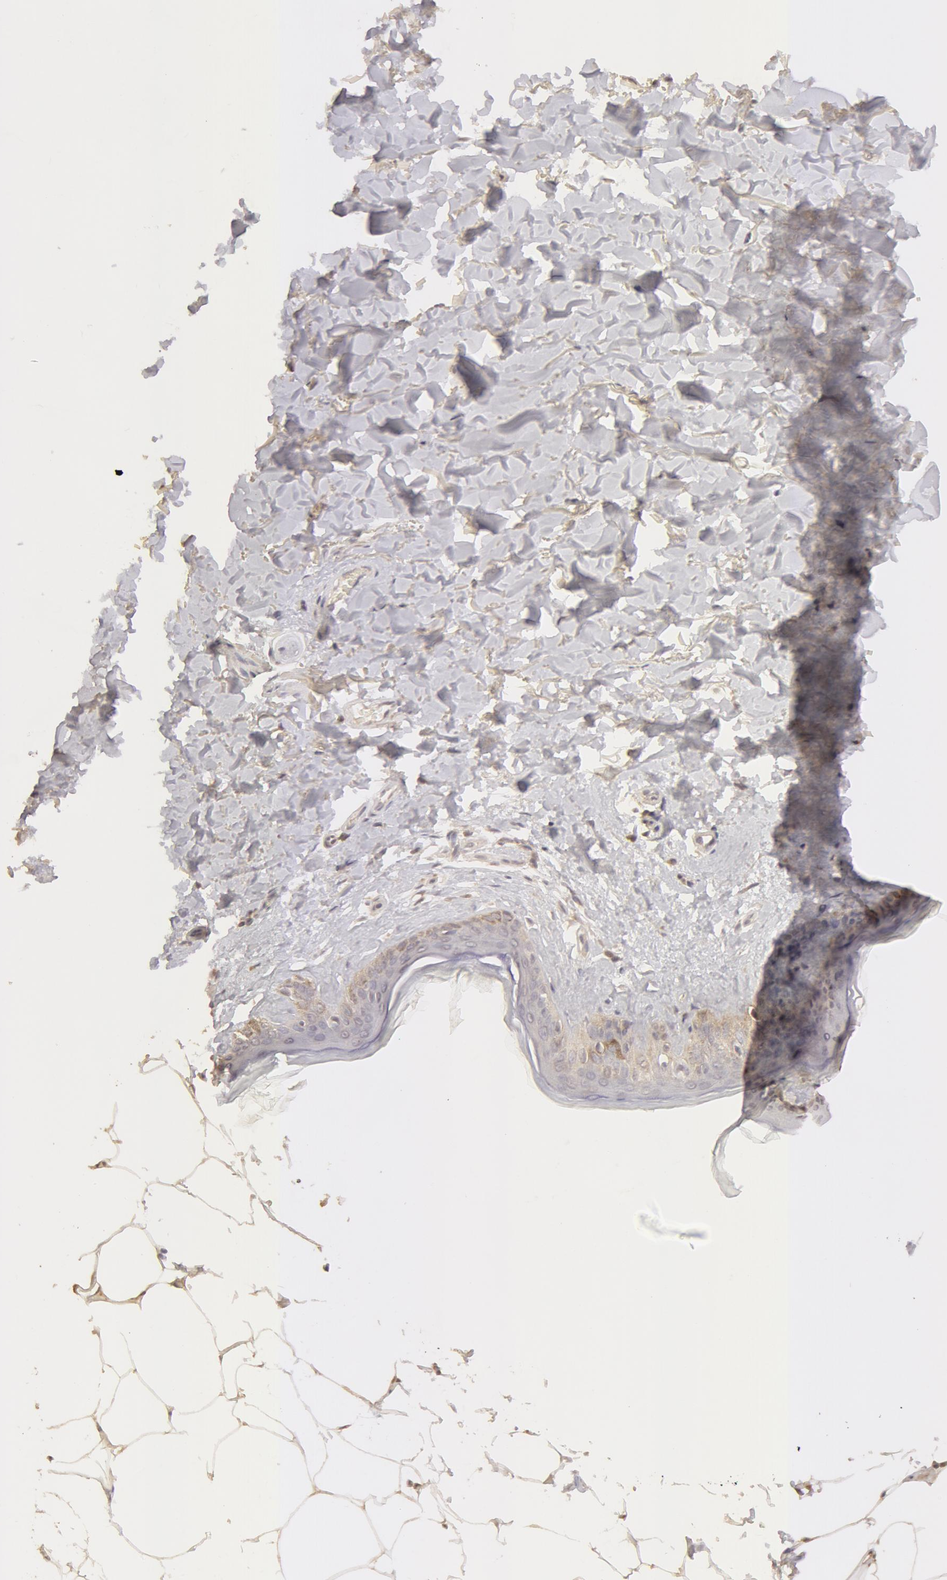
{"staining": {"intensity": "weak", "quantity": ">75%", "location": "cytoplasmic/membranous"}, "tissue": "skin", "cell_type": "Fibroblasts", "image_type": "normal", "snomed": [{"axis": "morphology", "description": "Normal tissue, NOS"}, {"axis": "topography", "description": "Skin"}], "caption": "Immunohistochemical staining of normal skin displays weak cytoplasmic/membranous protein expression in approximately >75% of fibroblasts. The protein is shown in brown color, while the nuclei are stained blue.", "gene": "ADPRH", "patient": {"sex": "female", "age": 56}}